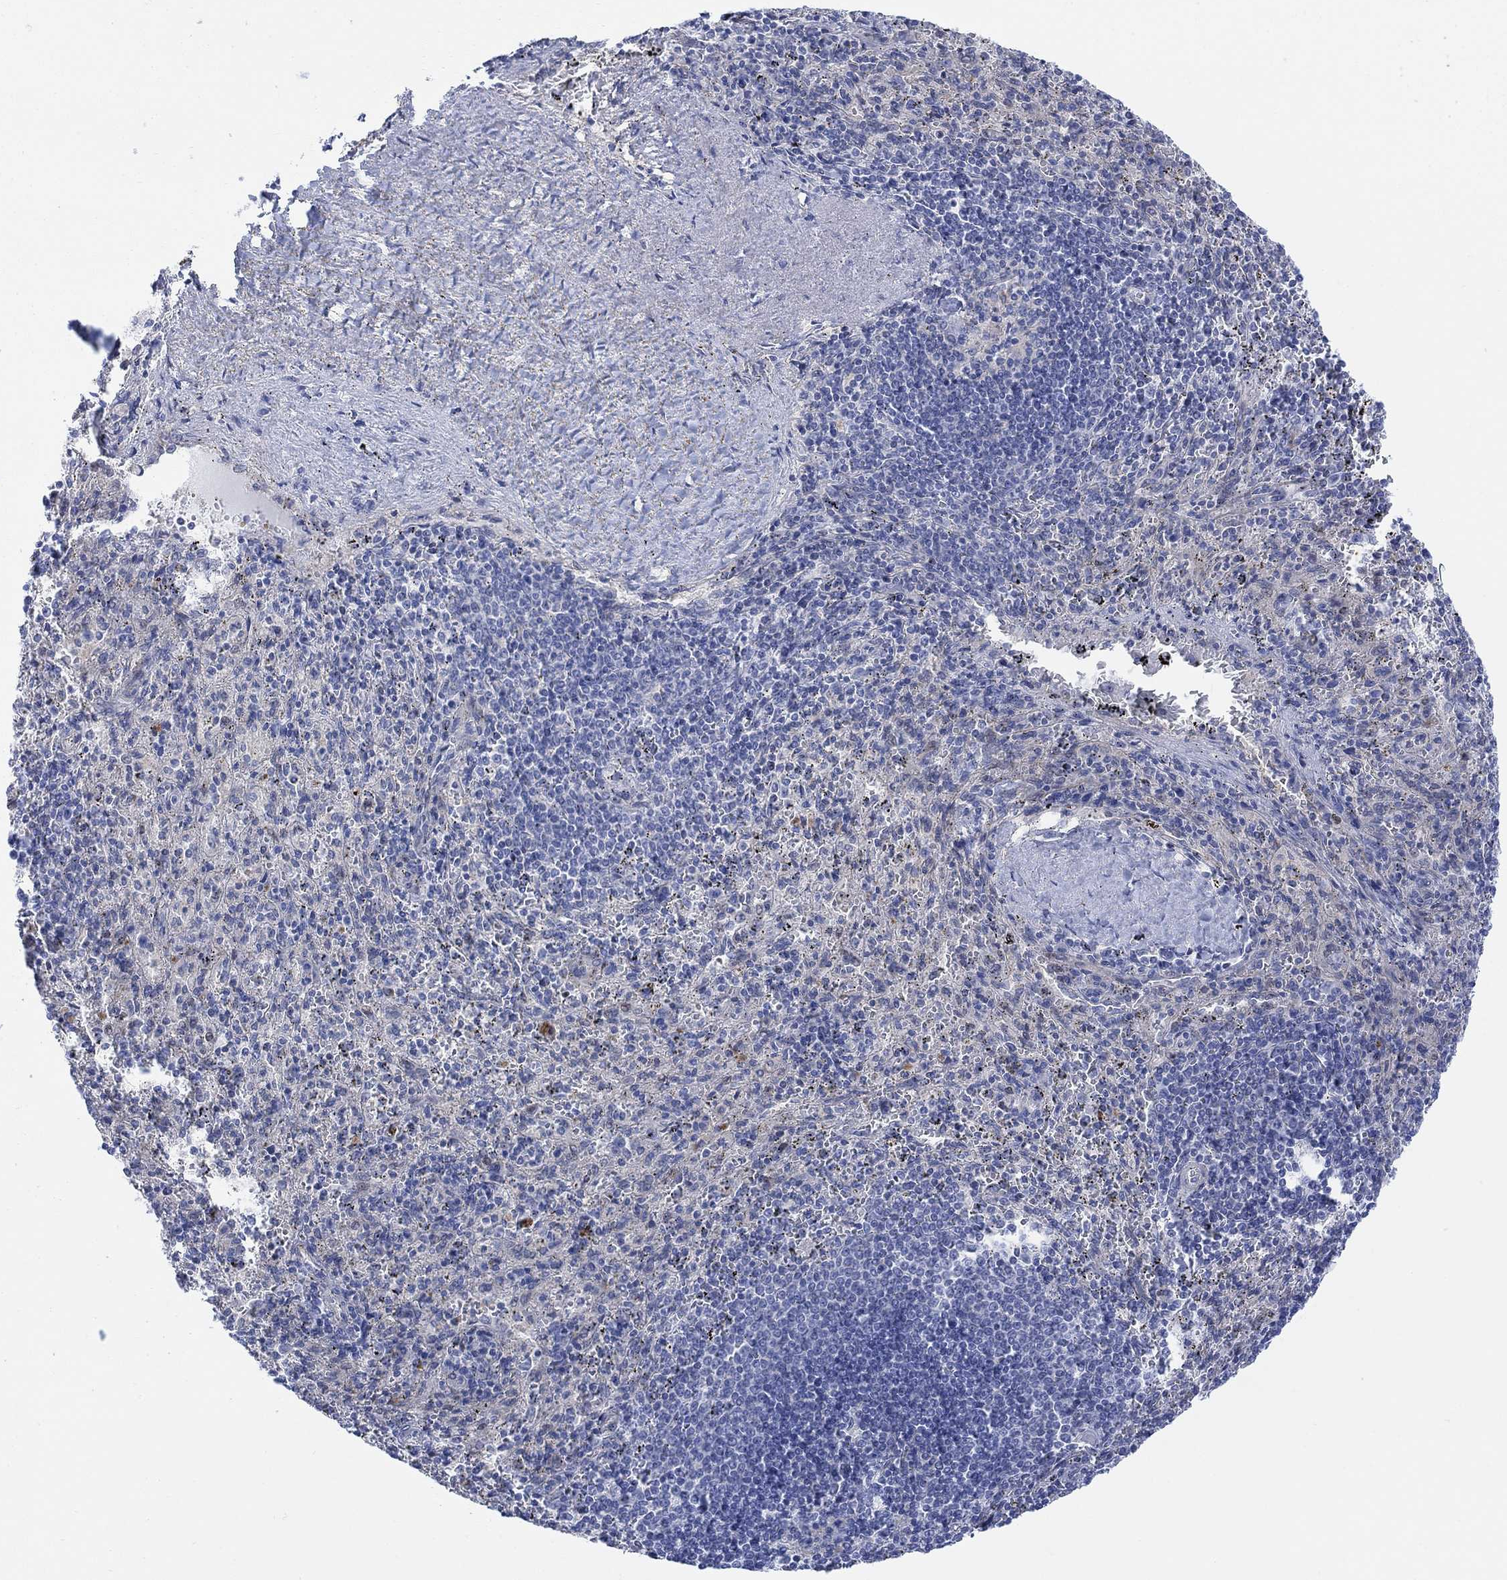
{"staining": {"intensity": "negative", "quantity": "none", "location": "none"}, "tissue": "spleen", "cell_type": "Cells in red pulp", "image_type": "normal", "snomed": [{"axis": "morphology", "description": "Normal tissue, NOS"}, {"axis": "topography", "description": "Spleen"}], "caption": "Histopathology image shows no protein staining in cells in red pulp of unremarkable spleen.", "gene": "TLDC2", "patient": {"sex": "male", "age": 57}}